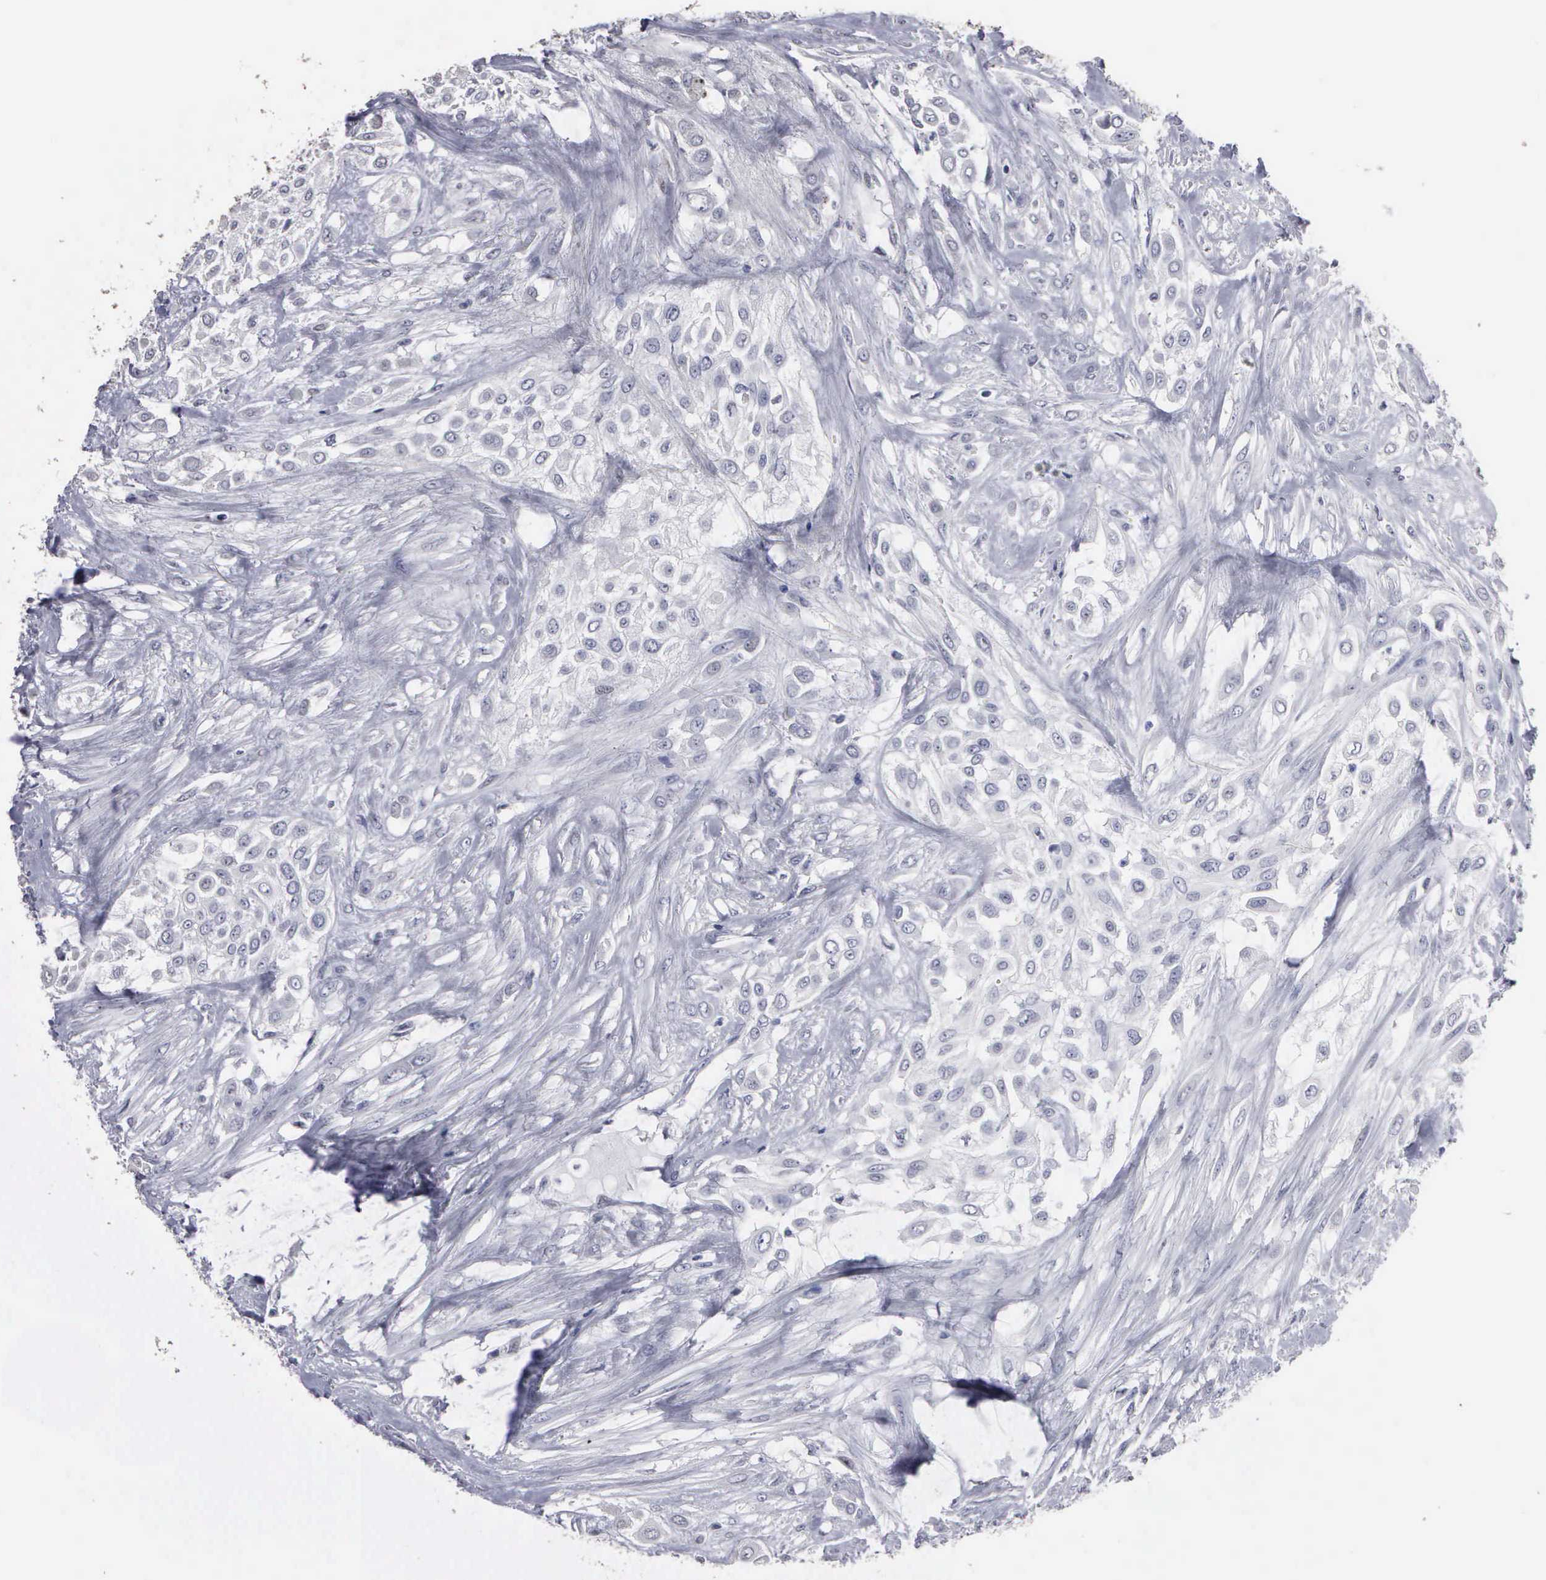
{"staining": {"intensity": "negative", "quantity": "none", "location": "none"}, "tissue": "urothelial cancer", "cell_type": "Tumor cells", "image_type": "cancer", "snomed": [{"axis": "morphology", "description": "Urothelial carcinoma, High grade"}, {"axis": "topography", "description": "Urinary bladder"}], "caption": "High-grade urothelial carcinoma was stained to show a protein in brown. There is no significant staining in tumor cells.", "gene": "UPB1", "patient": {"sex": "male", "age": 57}}